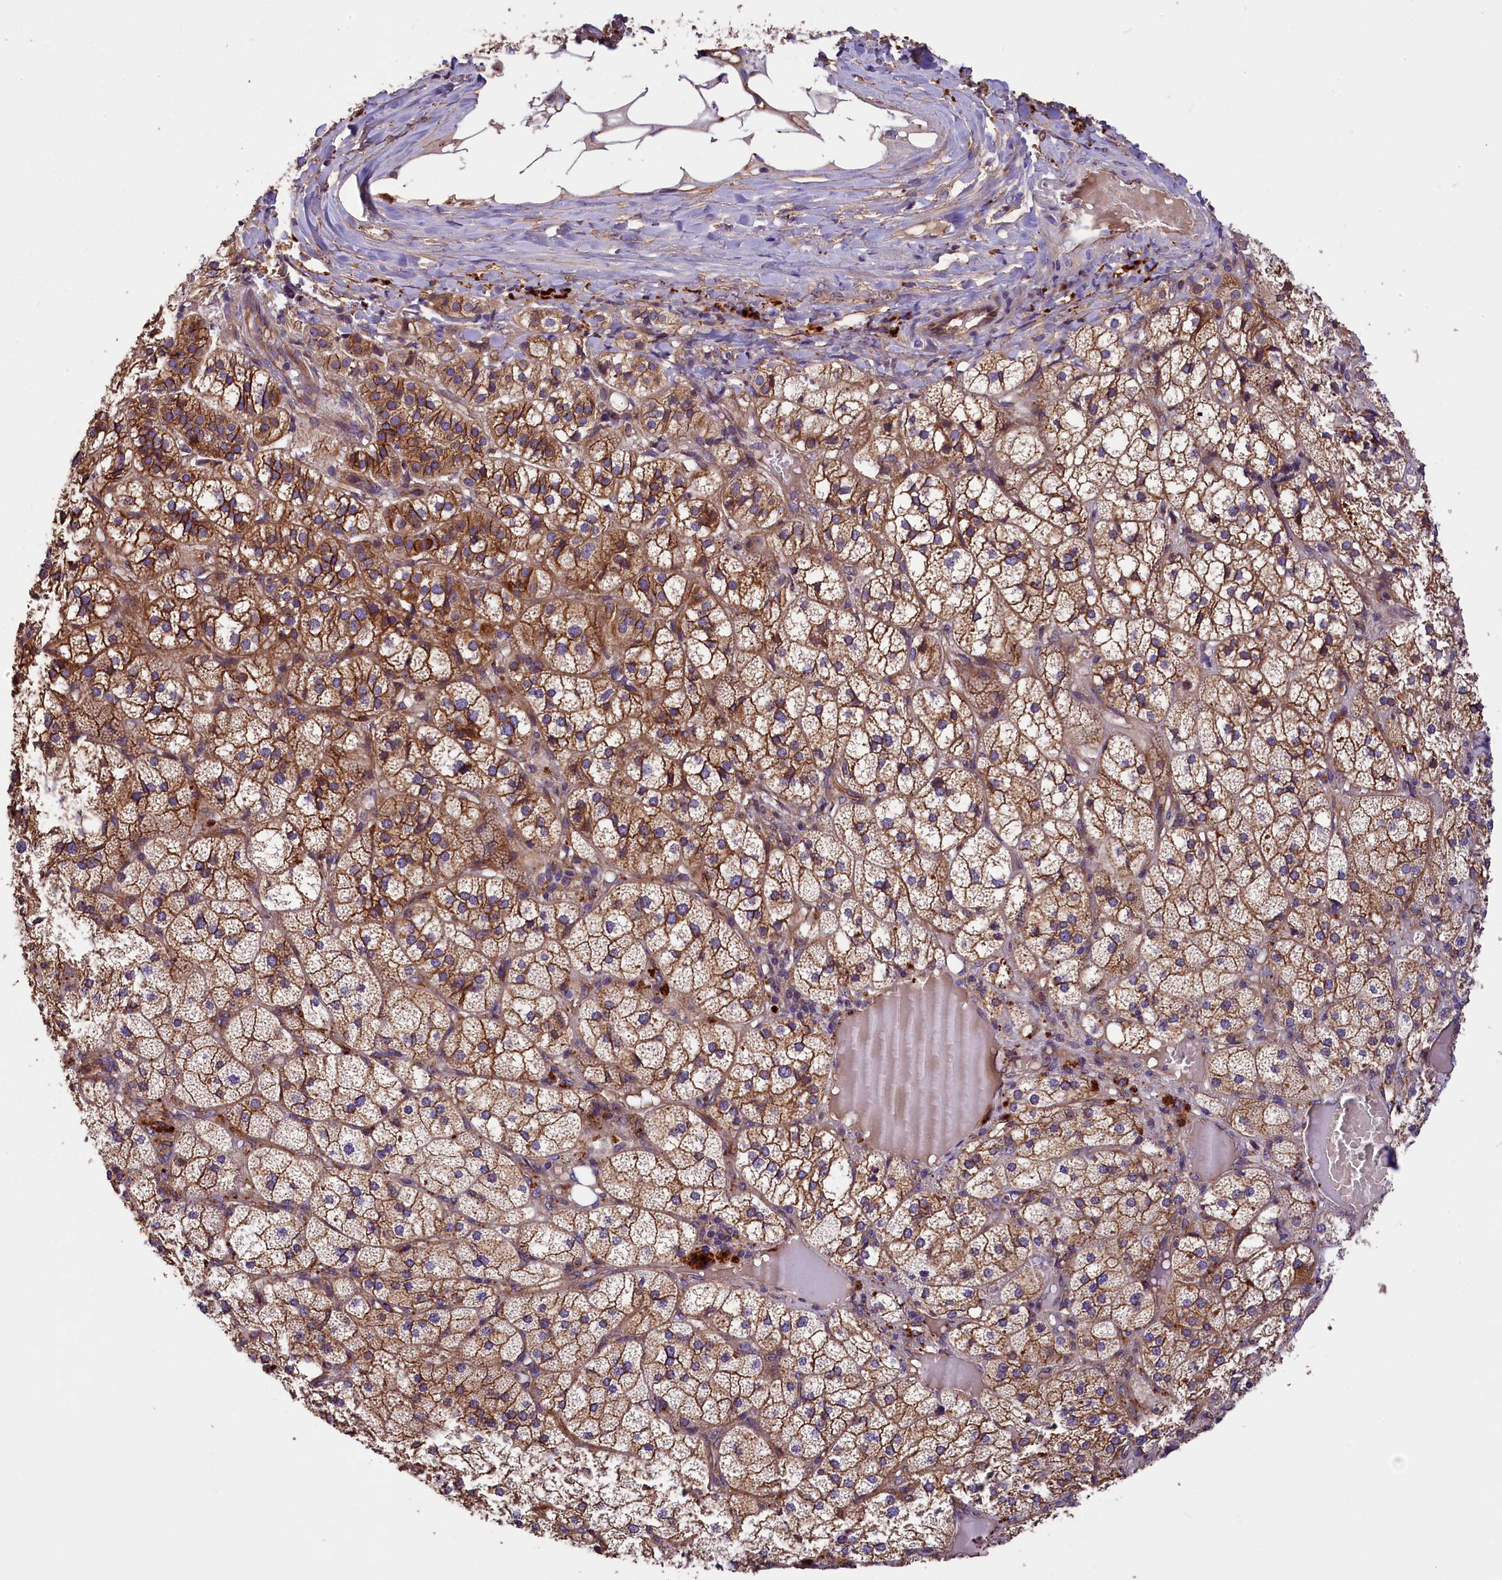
{"staining": {"intensity": "moderate", "quantity": ">75%", "location": "cytoplasmic/membranous"}, "tissue": "adrenal gland", "cell_type": "Glandular cells", "image_type": "normal", "snomed": [{"axis": "morphology", "description": "Normal tissue, NOS"}, {"axis": "topography", "description": "Adrenal gland"}], "caption": "A brown stain highlights moderate cytoplasmic/membranous expression of a protein in glandular cells of unremarkable human adrenal gland. (Stains: DAB in brown, nuclei in blue, Microscopy: brightfield microscopy at high magnification).", "gene": "ERMARD", "patient": {"sex": "female", "age": 61}}